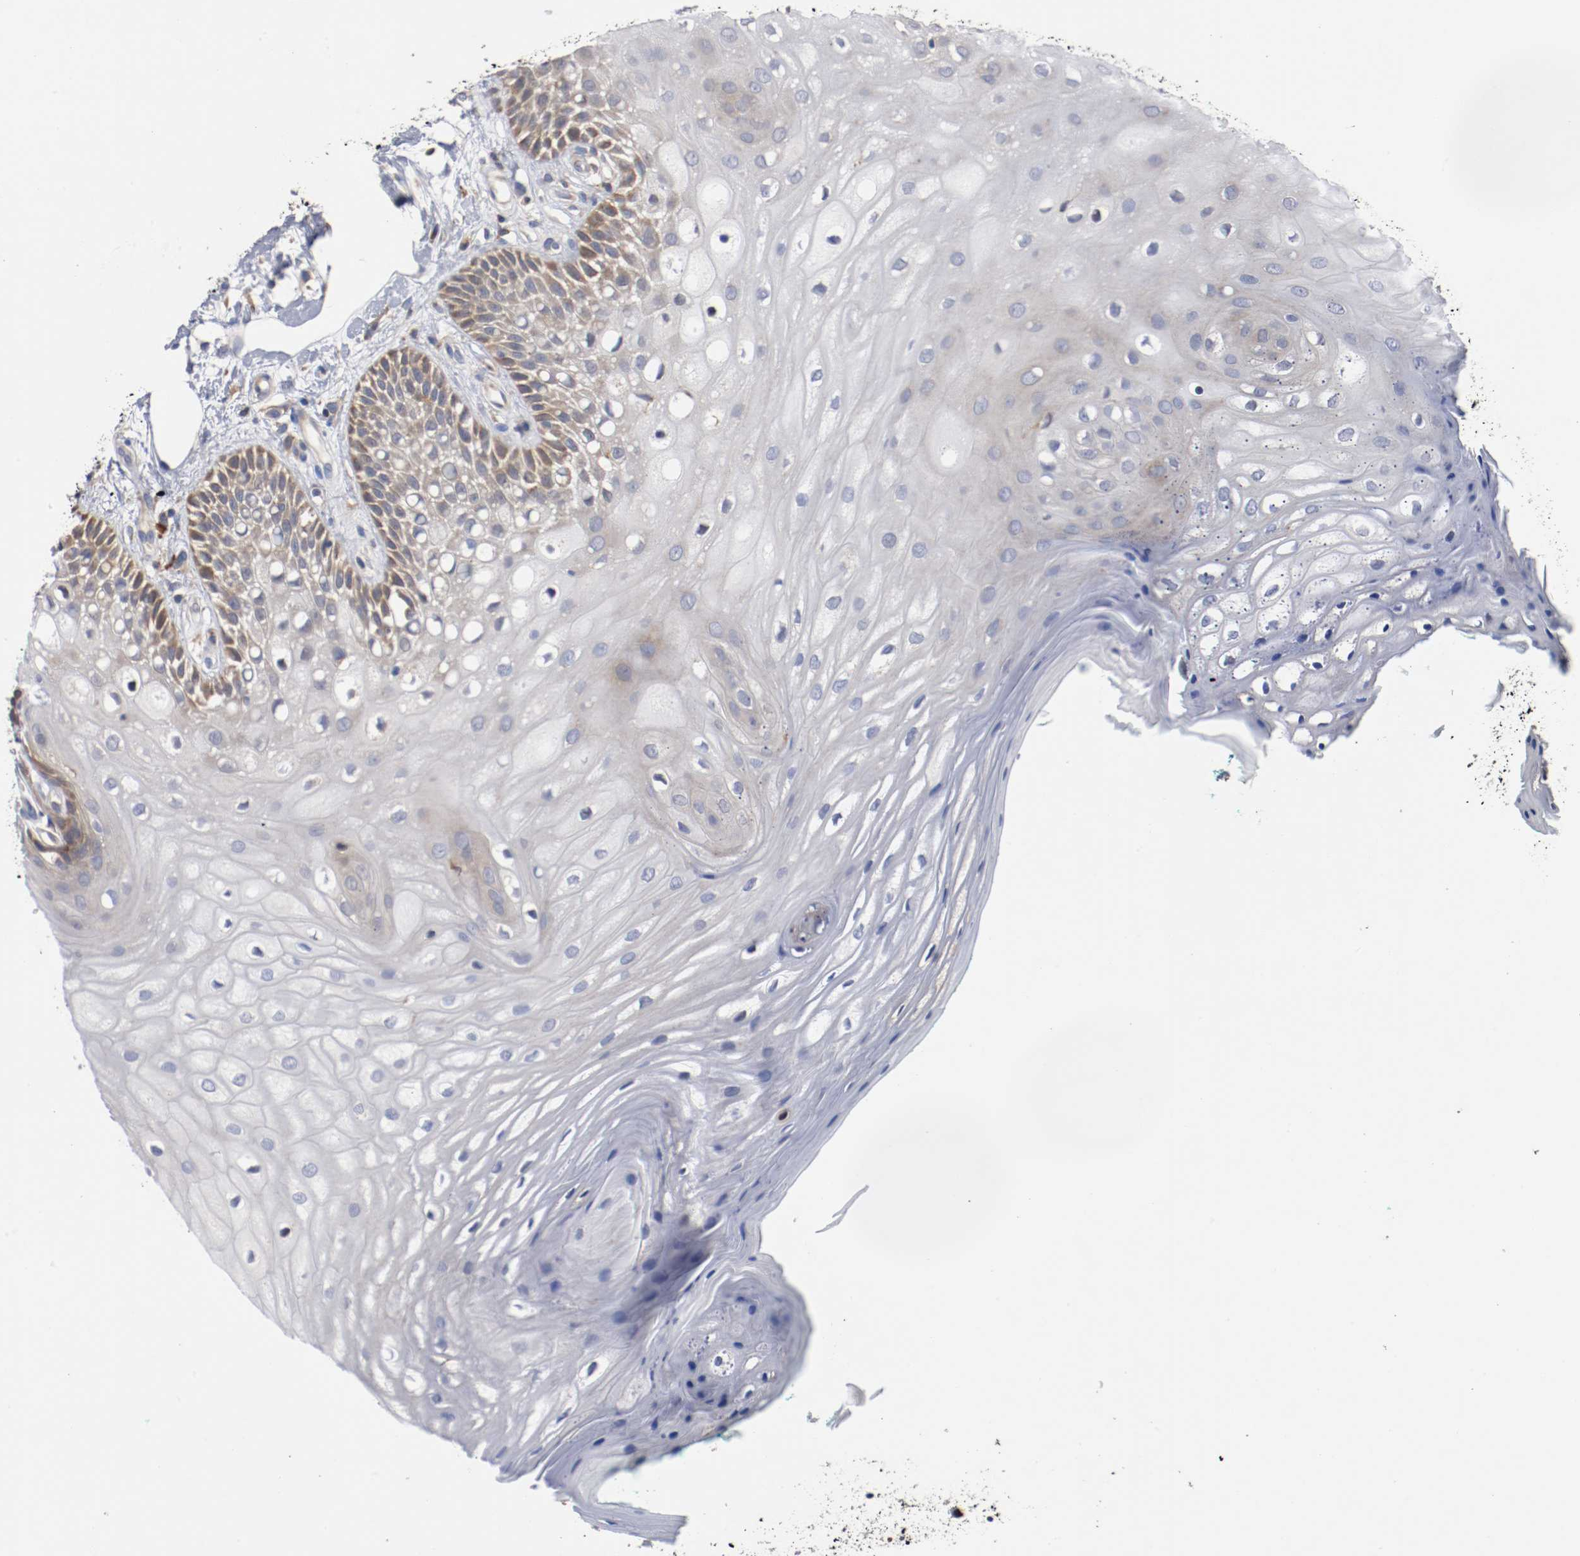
{"staining": {"intensity": "weak", "quantity": "<25%", "location": "cytoplasmic/membranous"}, "tissue": "oral mucosa", "cell_type": "Squamous epithelial cells", "image_type": "normal", "snomed": [{"axis": "morphology", "description": "Normal tissue, NOS"}, {"axis": "morphology", "description": "Squamous cell carcinoma, NOS"}, {"axis": "topography", "description": "Skeletal muscle"}, {"axis": "topography", "description": "Oral tissue"}, {"axis": "topography", "description": "Head-Neck"}], "caption": "IHC of benign human oral mucosa reveals no expression in squamous epithelial cells. (DAB immunohistochemistry (IHC) with hematoxylin counter stain).", "gene": "TNFSF12", "patient": {"sex": "female", "age": 84}}